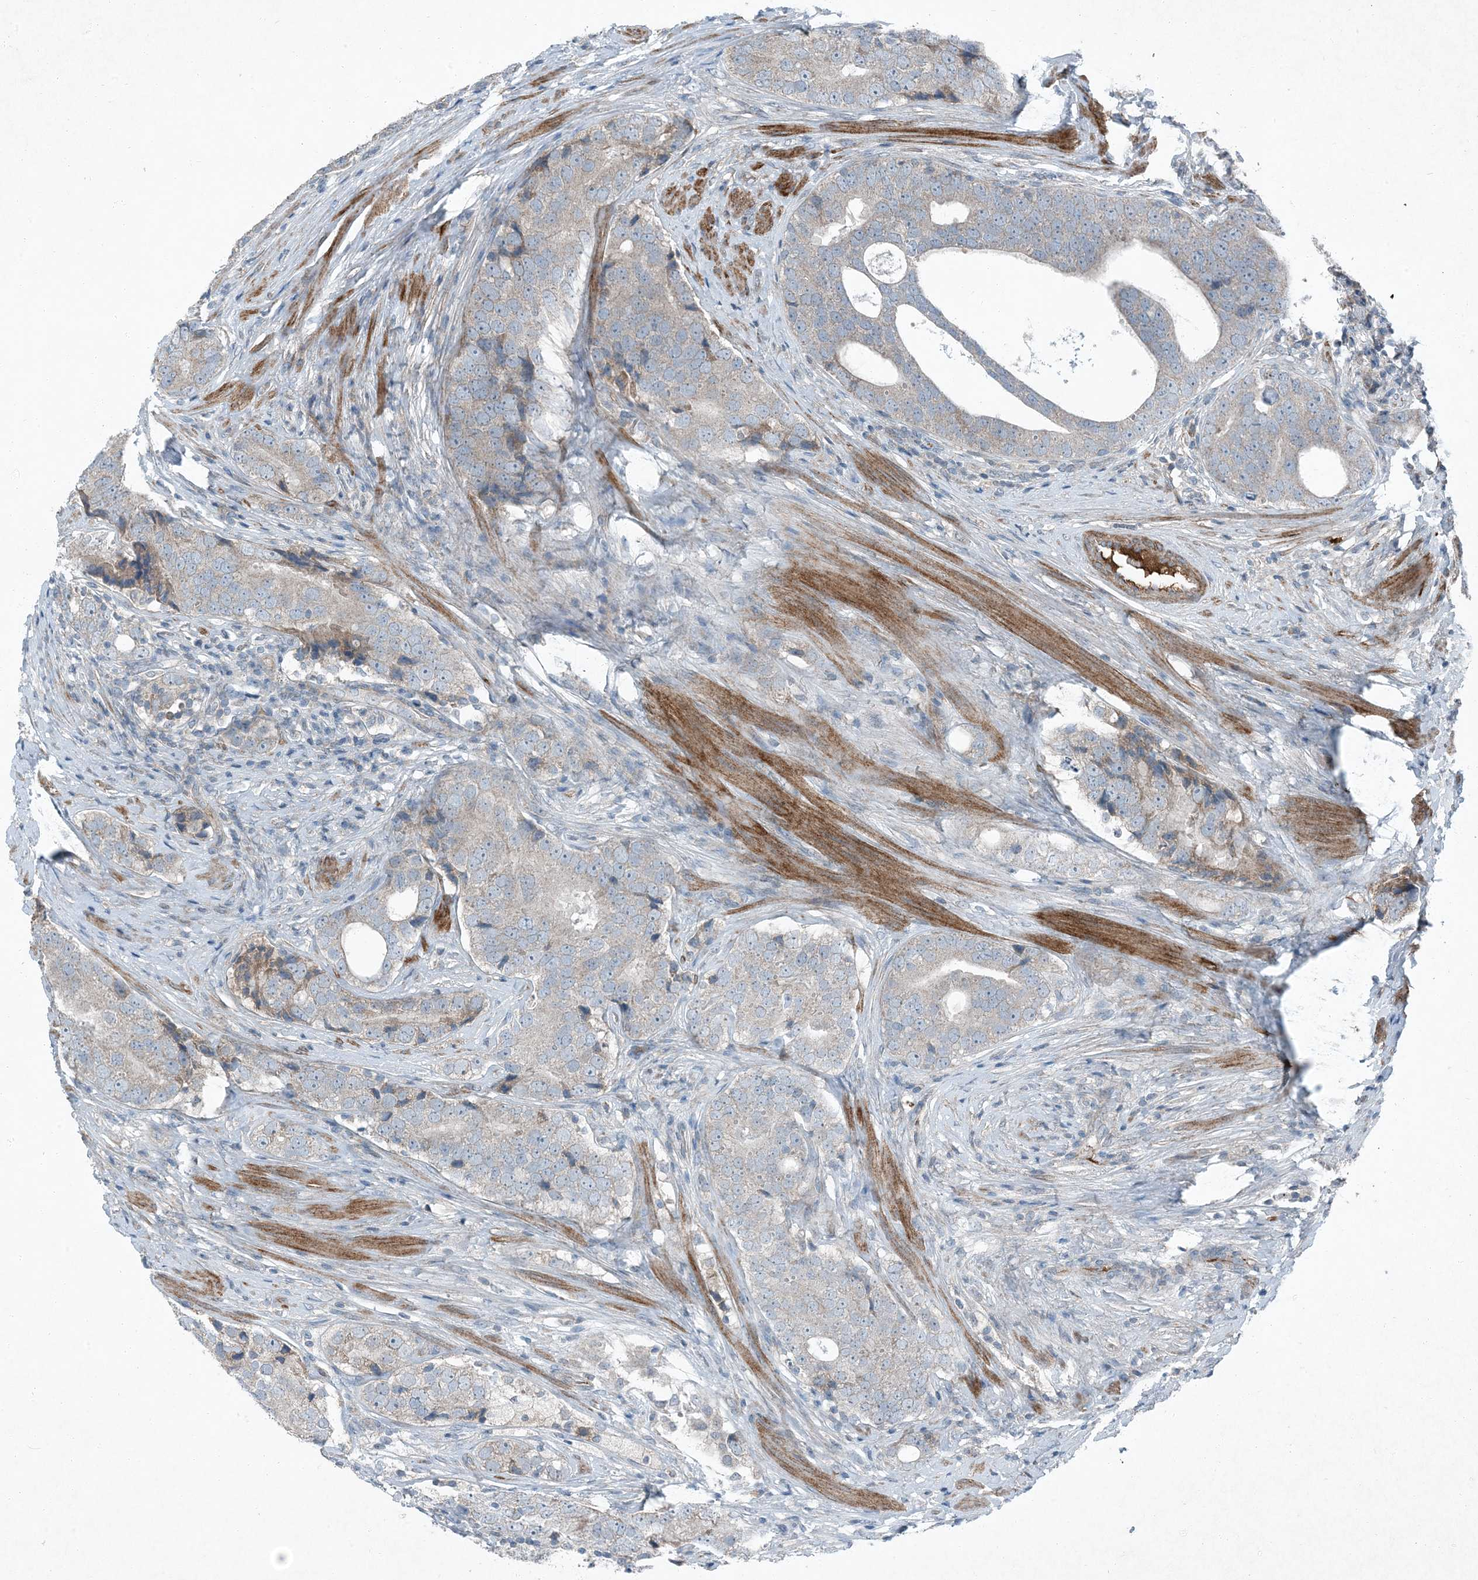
{"staining": {"intensity": "weak", "quantity": "<25%", "location": "cytoplasmic/membranous"}, "tissue": "prostate cancer", "cell_type": "Tumor cells", "image_type": "cancer", "snomed": [{"axis": "morphology", "description": "Adenocarcinoma, High grade"}, {"axis": "topography", "description": "Prostate"}], "caption": "A high-resolution micrograph shows immunohistochemistry staining of prostate cancer, which displays no significant positivity in tumor cells.", "gene": "APOM", "patient": {"sex": "male", "age": 56}}